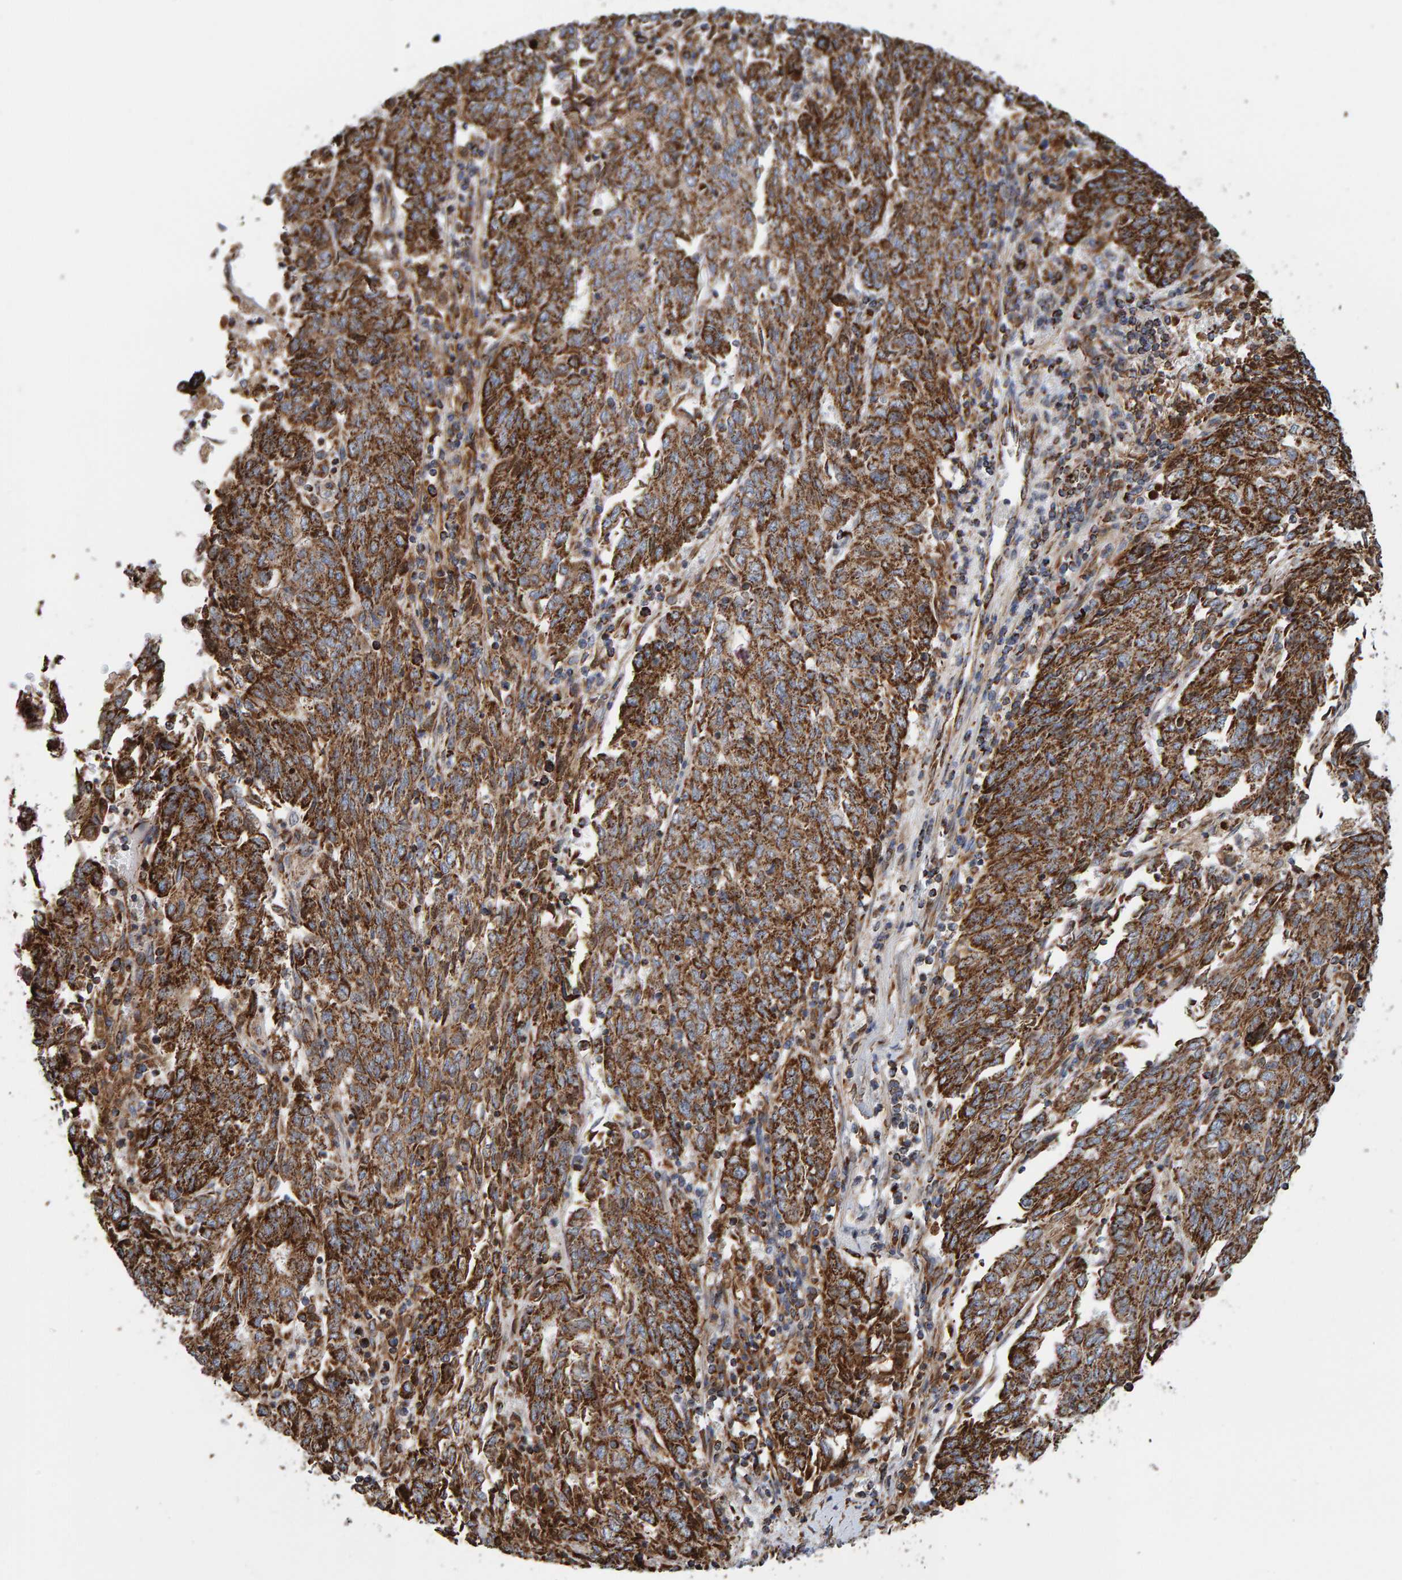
{"staining": {"intensity": "strong", "quantity": ">75%", "location": "cytoplasmic/membranous"}, "tissue": "endometrial cancer", "cell_type": "Tumor cells", "image_type": "cancer", "snomed": [{"axis": "morphology", "description": "Adenocarcinoma, NOS"}, {"axis": "topography", "description": "Endometrium"}], "caption": "This is an image of IHC staining of adenocarcinoma (endometrial), which shows strong staining in the cytoplasmic/membranous of tumor cells.", "gene": "MRPL45", "patient": {"sex": "female", "age": 80}}